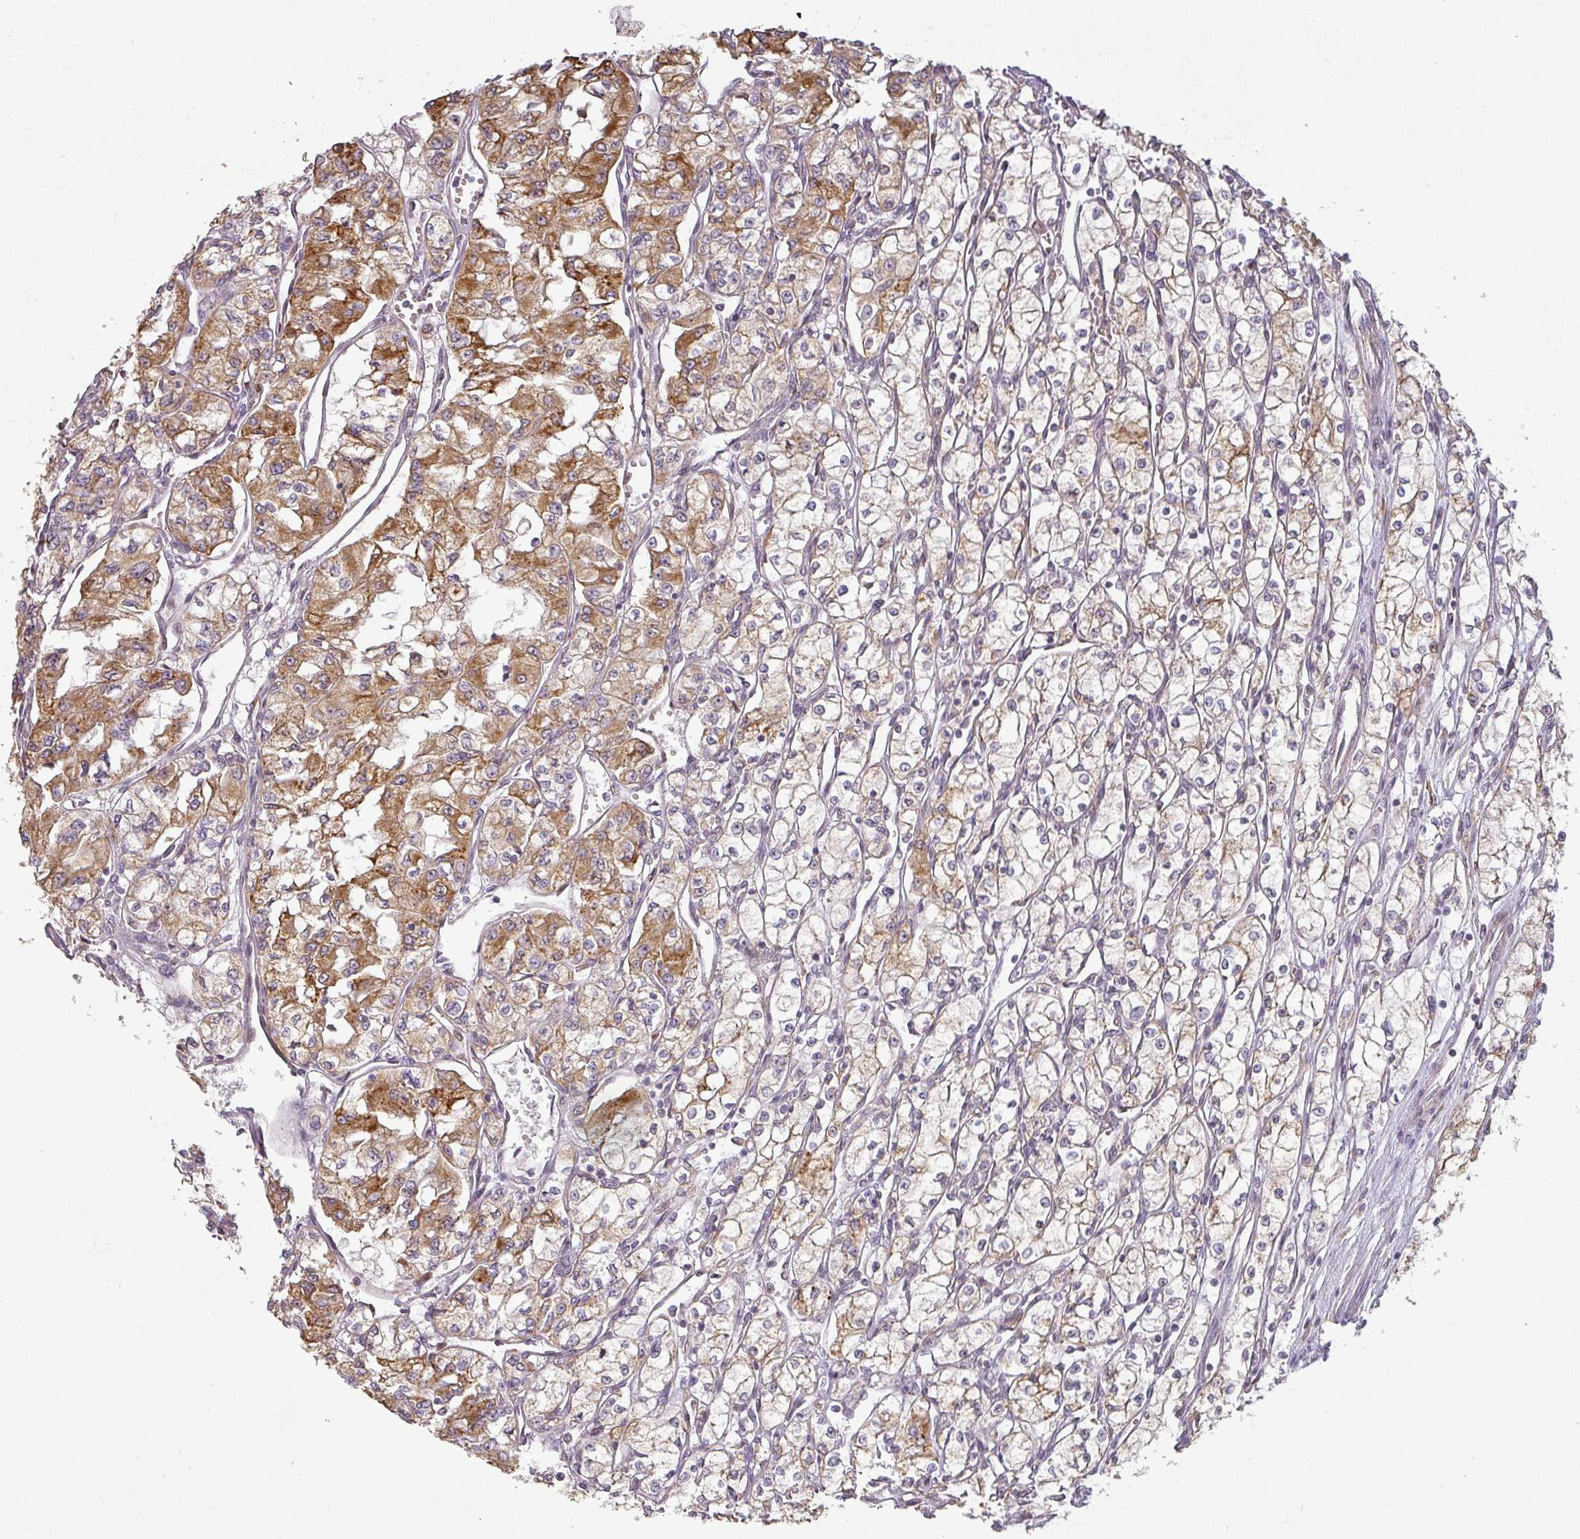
{"staining": {"intensity": "moderate", "quantity": "<25%", "location": "cytoplasmic/membranous"}, "tissue": "renal cancer", "cell_type": "Tumor cells", "image_type": "cancer", "snomed": [{"axis": "morphology", "description": "Adenocarcinoma, NOS"}, {"axis": "topography", "description": "Kidney"}], "caption": "A brown stain shows moderate cytoplasmic/membranous positivity of a protein in human renal cancer tumor cells.", "gene": "CCDC144A", "patient": {"sex": "male", "age": 59}}